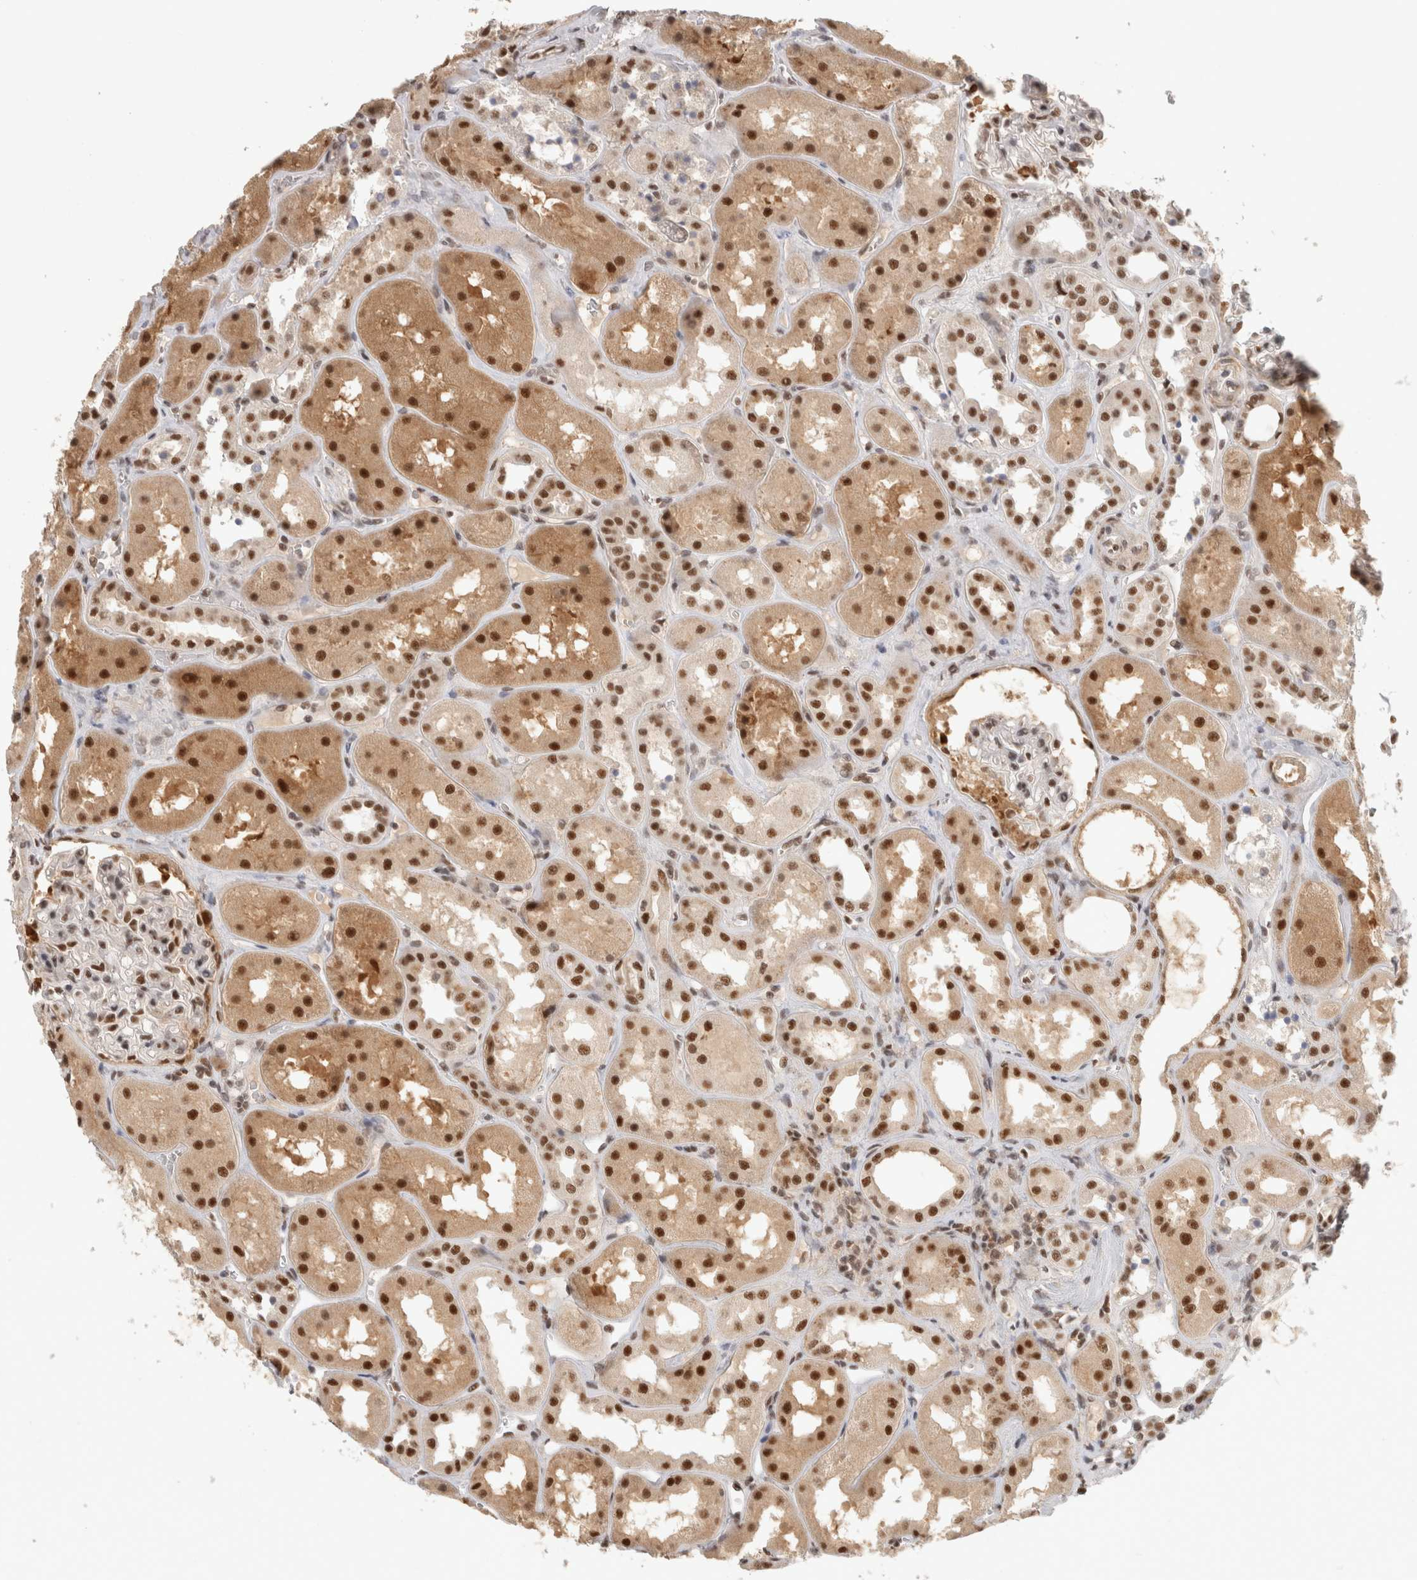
{"staining": {"intensity": "moderate", "quantity": "25%-75%", "location": "nuclear"}, "tissue": "kidney", "cell_type": "Cells in glomeruli", "image_type": "normal", "snomed": [{"axis": "morphology", "description": "Normal tissue, NOS"}, {"axis": "topography", "description": "Kidney"}], "caption": "This is a photomicrograph of IHC staining of normal kidney, which shows moderate expression in the nuclear of cells in glomeruli.", "gene": "ZNF830", "patient": {"sex": "male", "age": 70}}